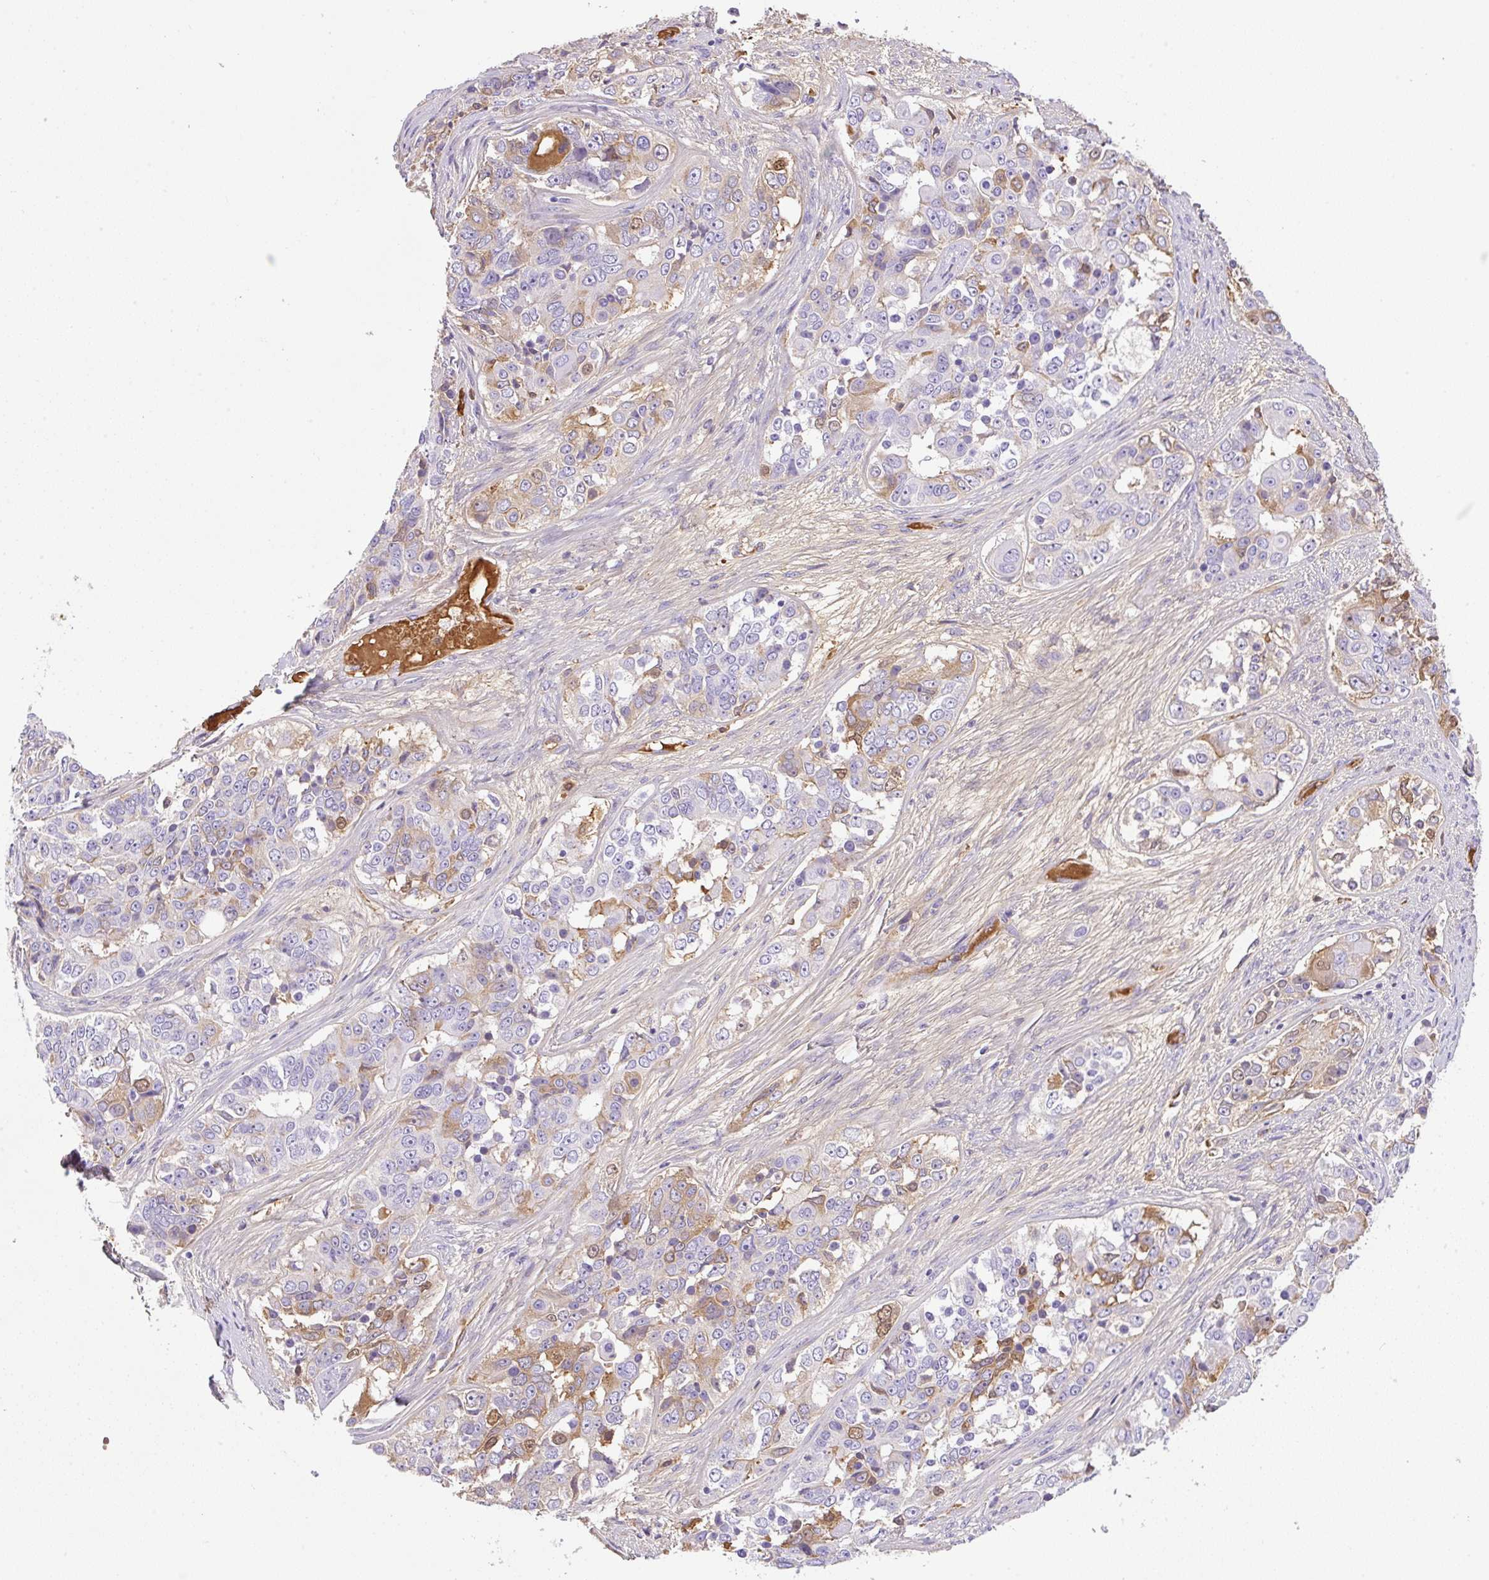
{"staining": {"intensity": "moderate", "quantity": "<25%", "location": "cytoplasmic/membranous,nuclear"}, "tissue": "ovarian cancer", "cell_type": "Tumor cells", "image_type": "cancer", "snomed": [{"axis": "morphology", "description": "Carcinoma, endometroid"}, {"axis": "topography", "description": "Ovary"}], "caption": "Brown immunohistochemical staining in ovarian endometroid carcinoma exhibits moderate cytoplasmic/membranous and nuclear positivity in approximately <25% of tumor cells. (Brightfield microscopy of DAB IHC at high magnification).", "gene": "TDRD15", "patient": {"sex": "female", "age": 51}}